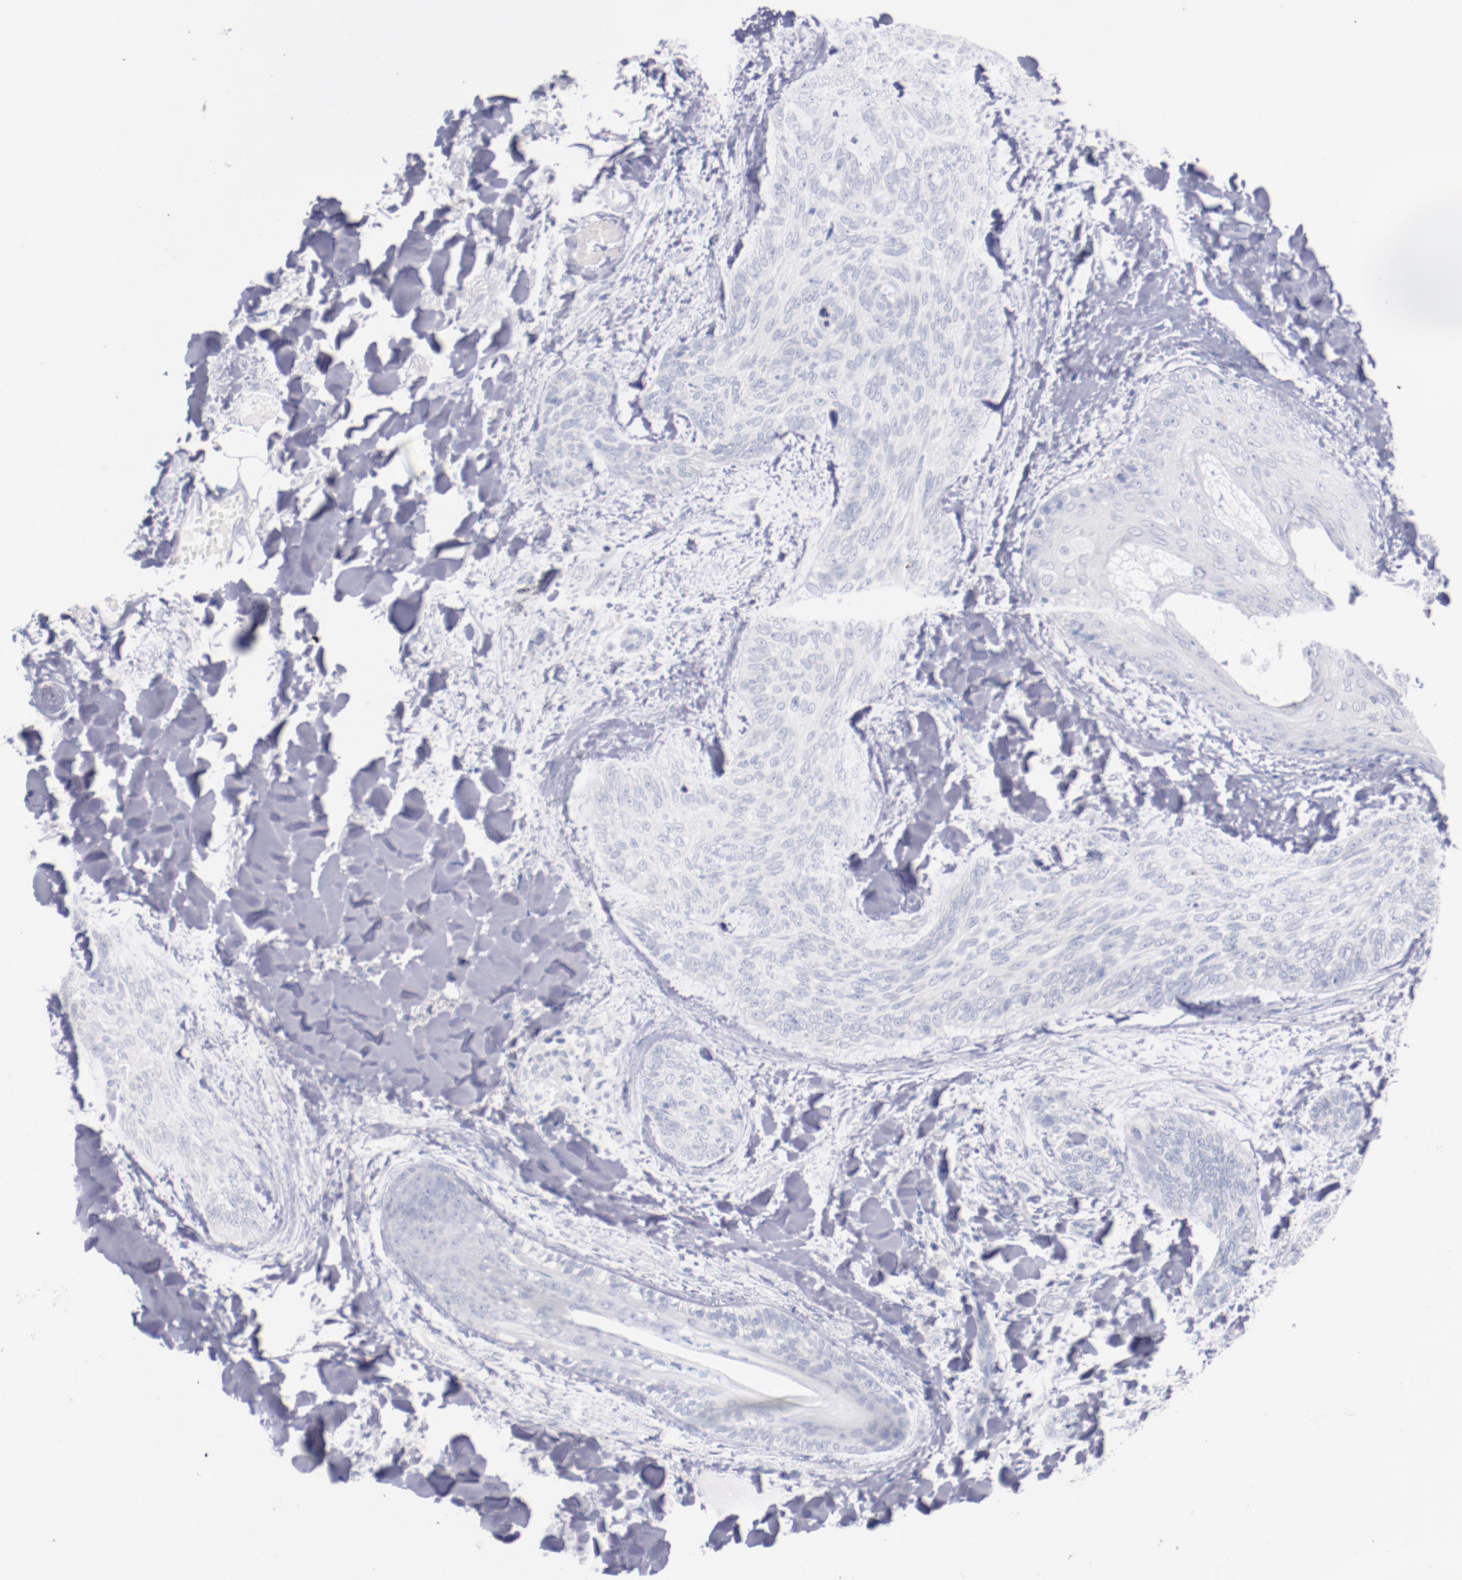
{"staining": {"intensity": "negative", "quantity": "none", "location": "none"}, "tissue": "skin cancer", "cell_type": "Tumor cells", "image_type": "cancer", "snomed": [{"axis": "morphology", "description": "Normal tissue, NOS"}, {"axis": "morphology", "description": "Basal cell carcinoma"}, {"axis": "topography", "description": "Skin"}], "caption": "An immunohistochemistry photomicrograph of skin basal cell carcinoma is shown. There is no staining in tumor cells of skin basal cell carcinoma.", "gene": "CNTNAP2", "patient": {"sex": "female", "age": 71}}